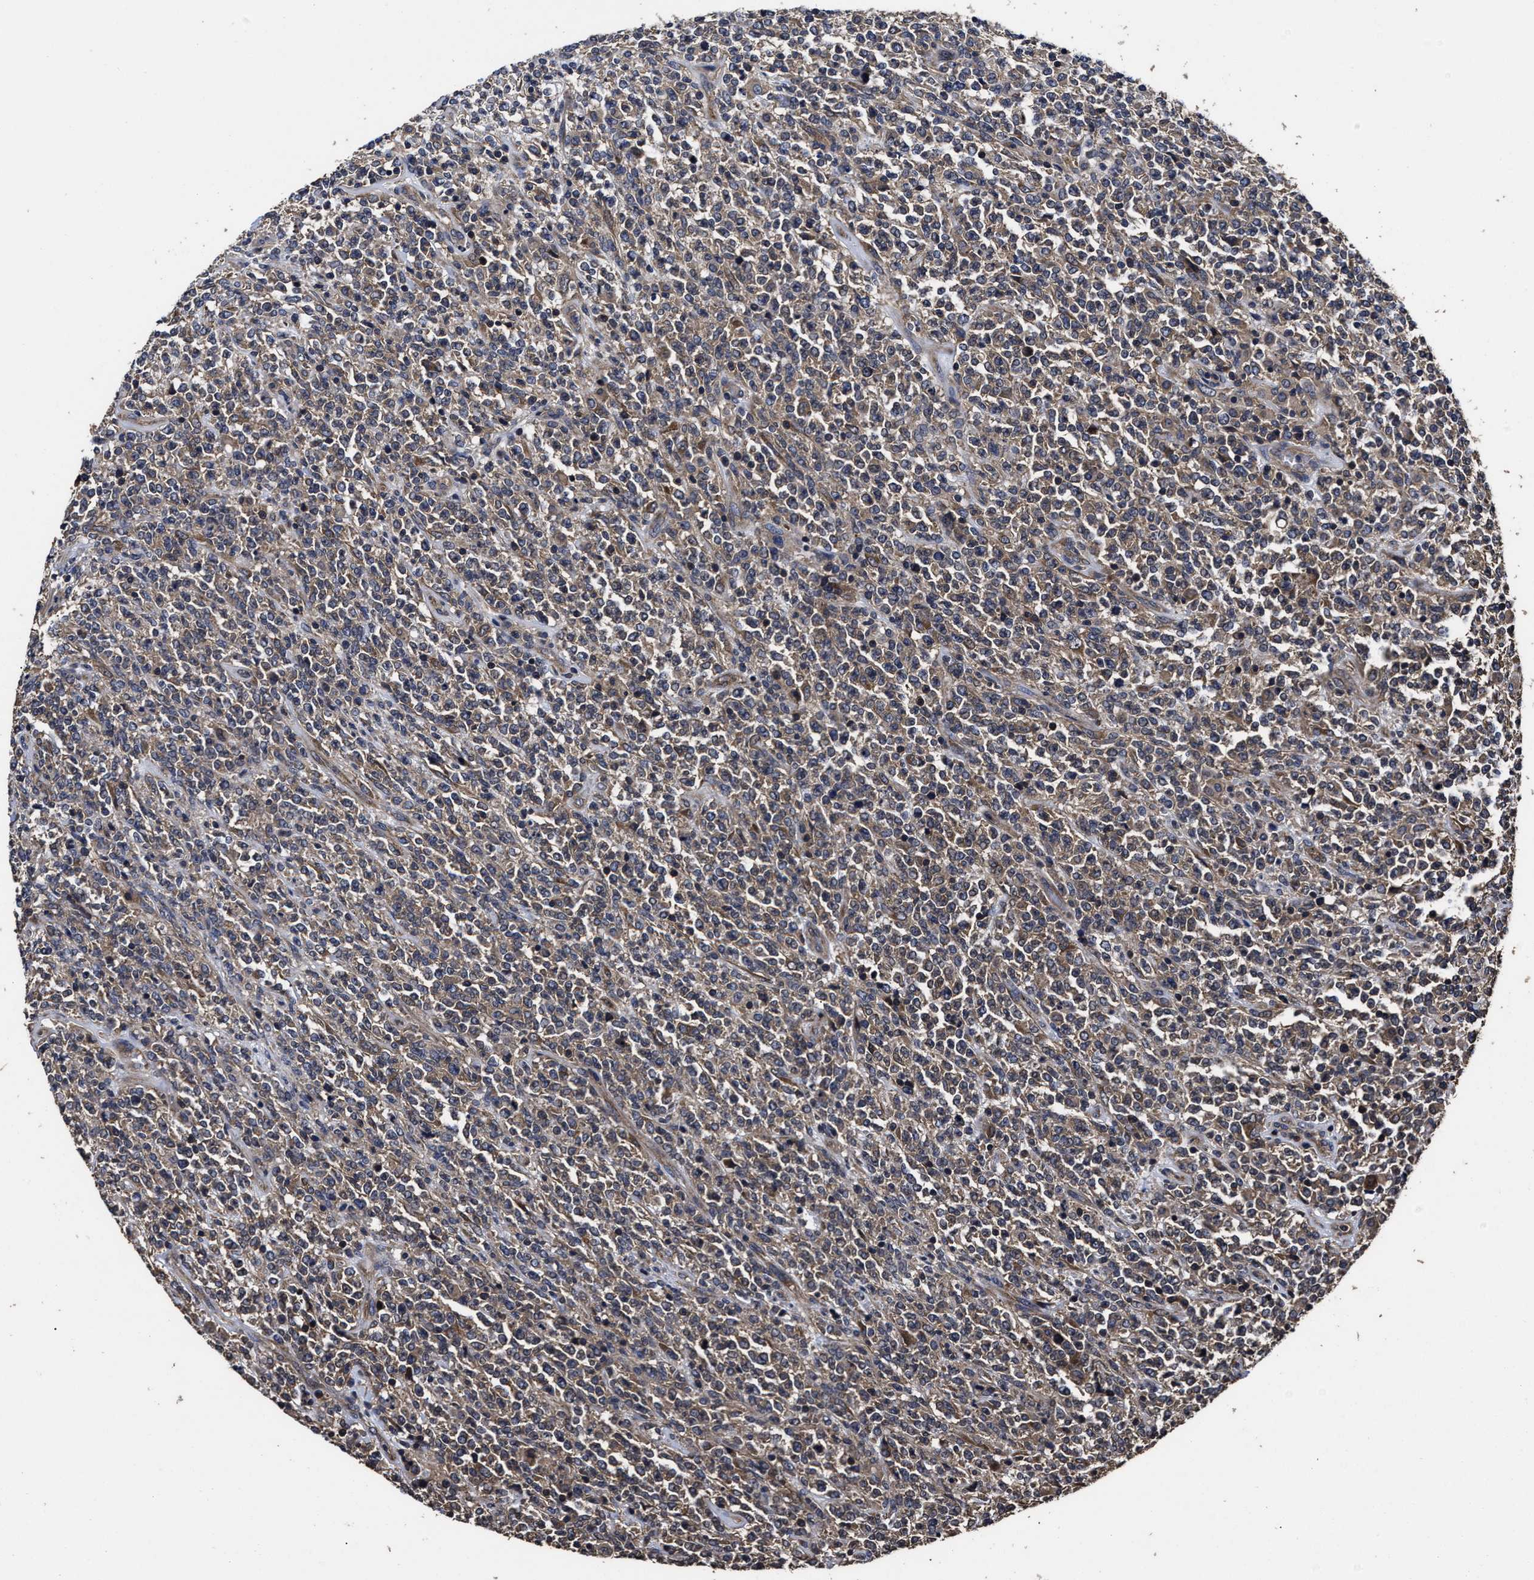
{"staining": {"intensity": "weak", "quantity": ">75%", "location": "cytoplasmic/membranous"}, "tissue": "lymphoma", "cell_type": "Tumor cells", "image_type": "cancer", "snomed": [{"axis": "morphology", "description": "Malignant lymphoma, non-Hodgkin's type, High grade"}, {"axis": "topography", "description": "Soft tissue"}], "caption": "The micrograph reveals immunohistochemical staining of malignant lymphoma, non-Hodgkin's type (high-grade). There is weak cytoplasmic/membranous positivity is seen in about >75% of tumor cells.", "gene": "AVEN", "patient": {"sex": "male", "age": 18}}